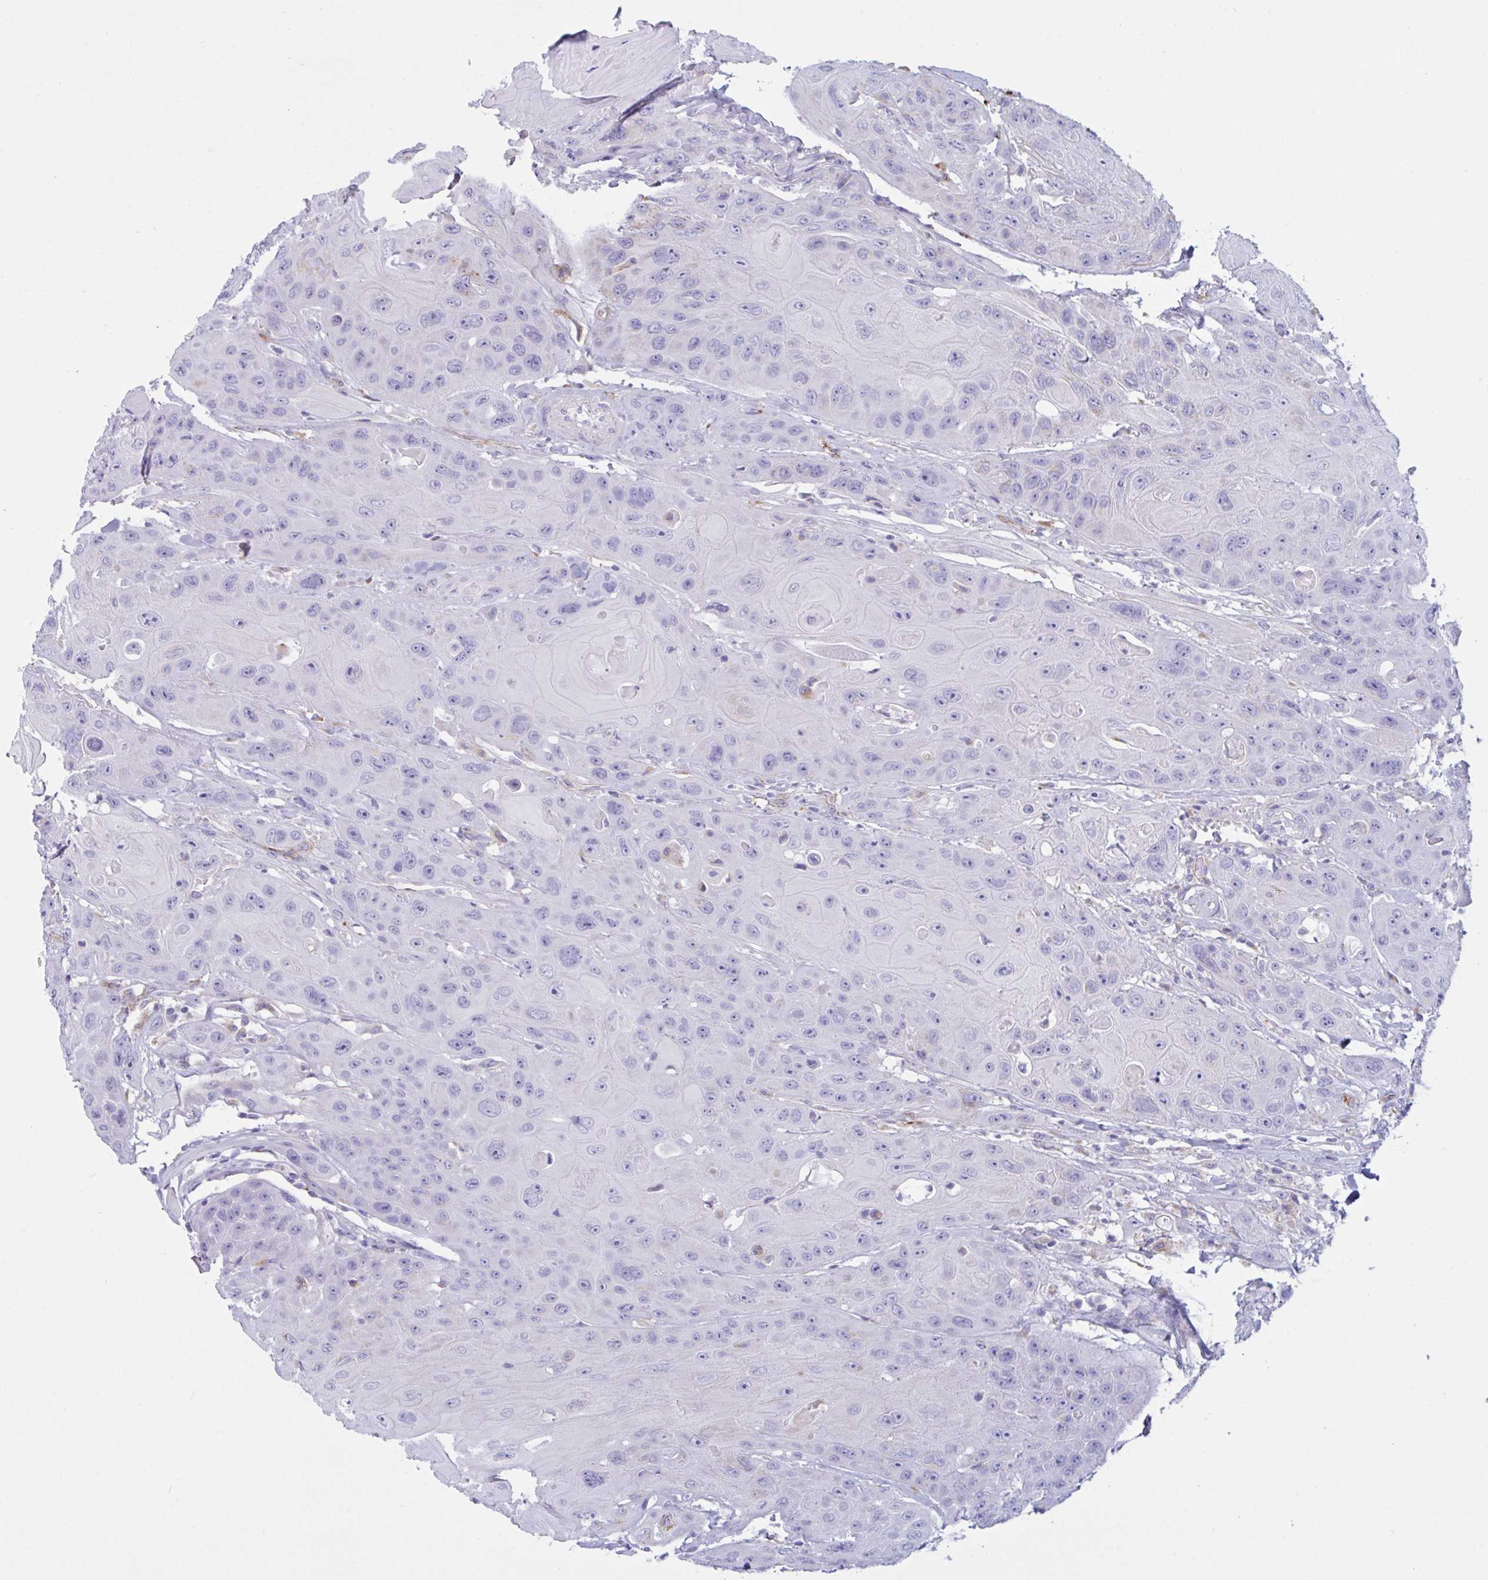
{"staining": {"intensity": "negative", "quantity": "none", "location": "none"}, "tissue": "head and neck cancer", "cell_type": "Tumor cells", "image_type": "cancer", "snomed": [{"axis": "morphology", "description": "Squamous cell carcinoma, NOS"}, {"axis": "topography", "description": "Head-Neck"}], "caption": "Squamous cell carcinoma (head and neck) stained for a protein using IHC exhibits no expression tumor cells.", "gene": "RPL22L1", "patient": {"sex": "female", "age": 59}}